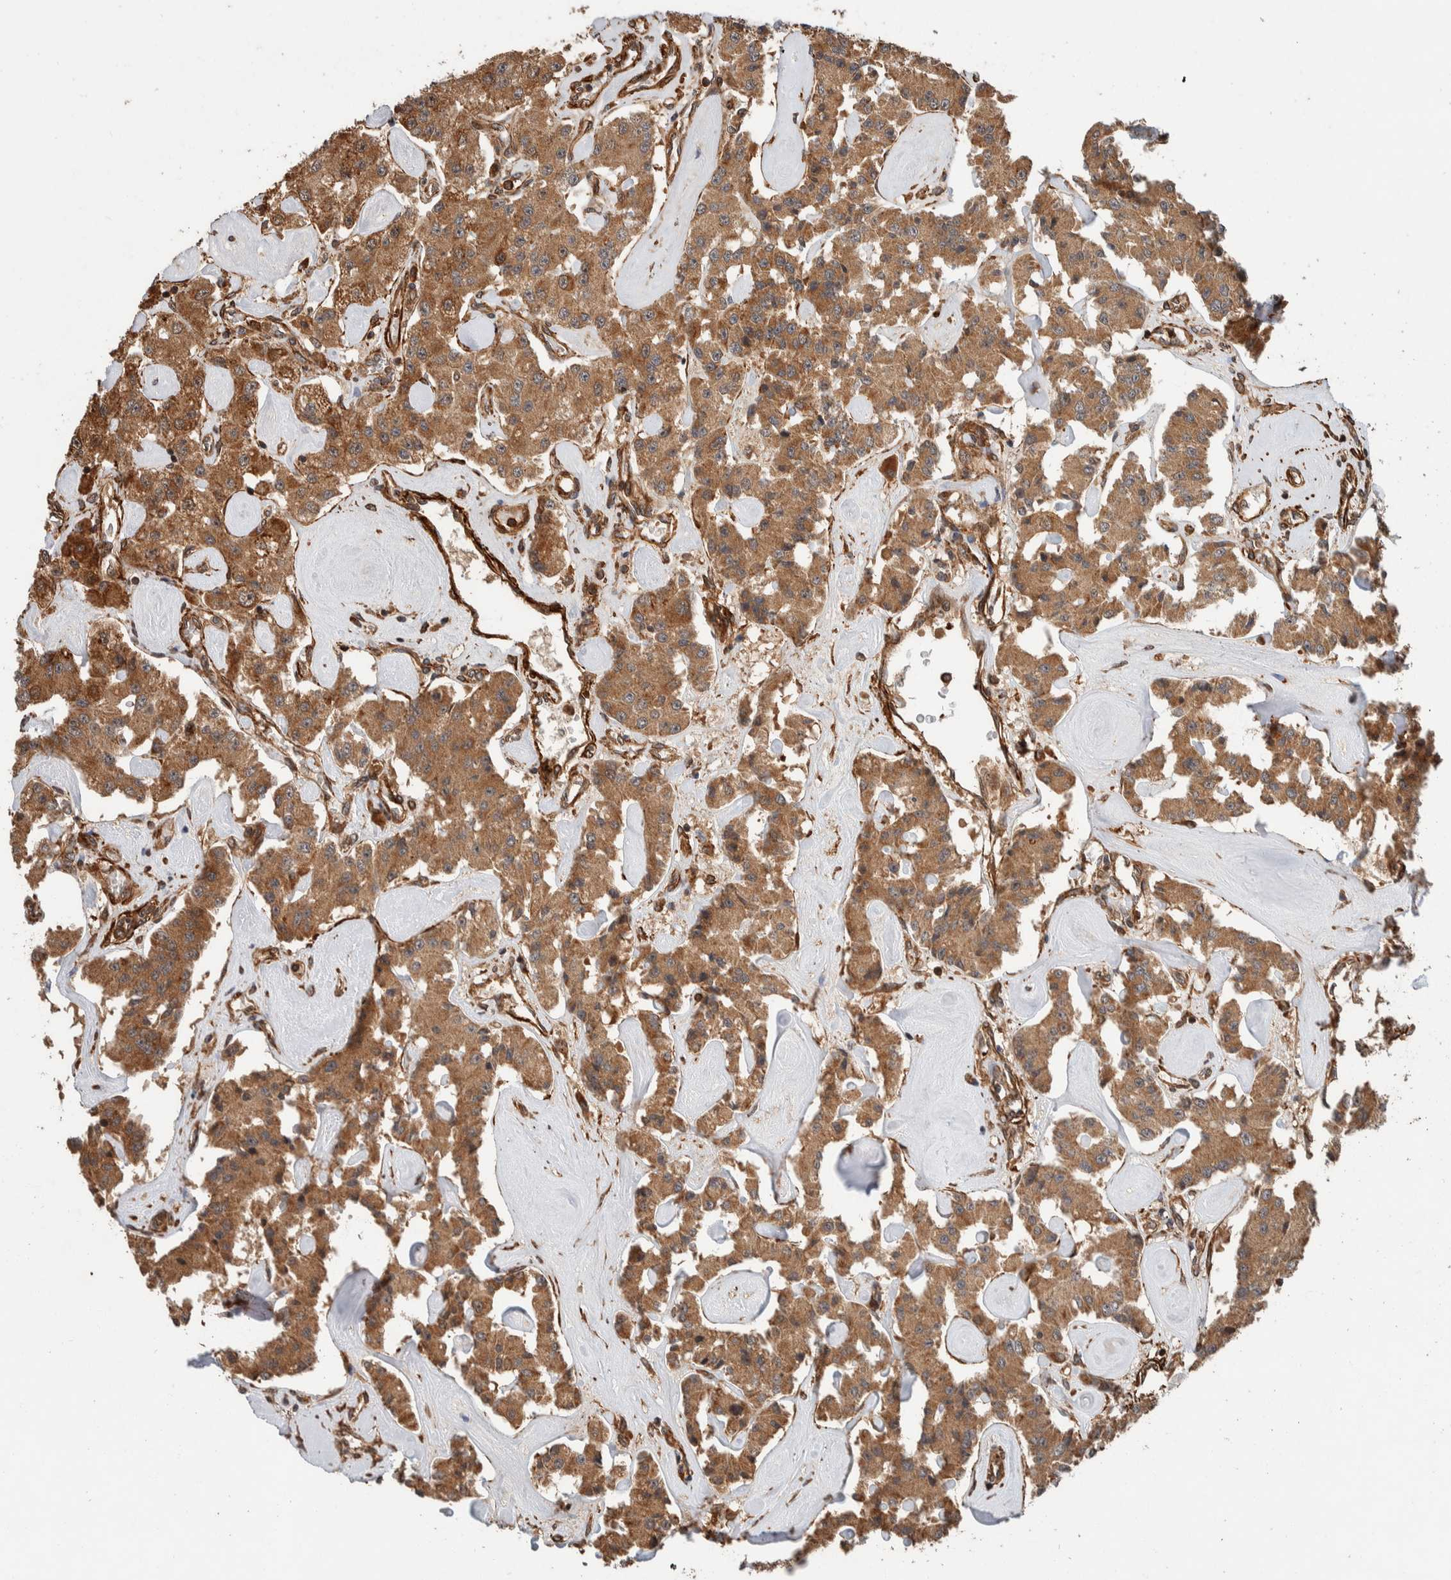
{"staining": {"intensity": "moderate", "quantity": ">75%", "location": "cytoplasmic/membranous"}, "tissue": "carcinoid", "cell_type": "Tumor cells", "image_type": "cancer", "snomed": [{"axis": "morphology", "description": "Carcinoid, malignant, NOS"}, {"axis": "topography", "description": "Pancreas"}], "caption": "Immunohistochemical staining of carcinoid shows moderate cytoplasmic/membranous protein expression in about >75% of tumor cells. (Brightfield microscopy of DAB IHC at high magnification).", "gene": "SYNRG", "patient": {"sex": "male", "age": 41}}